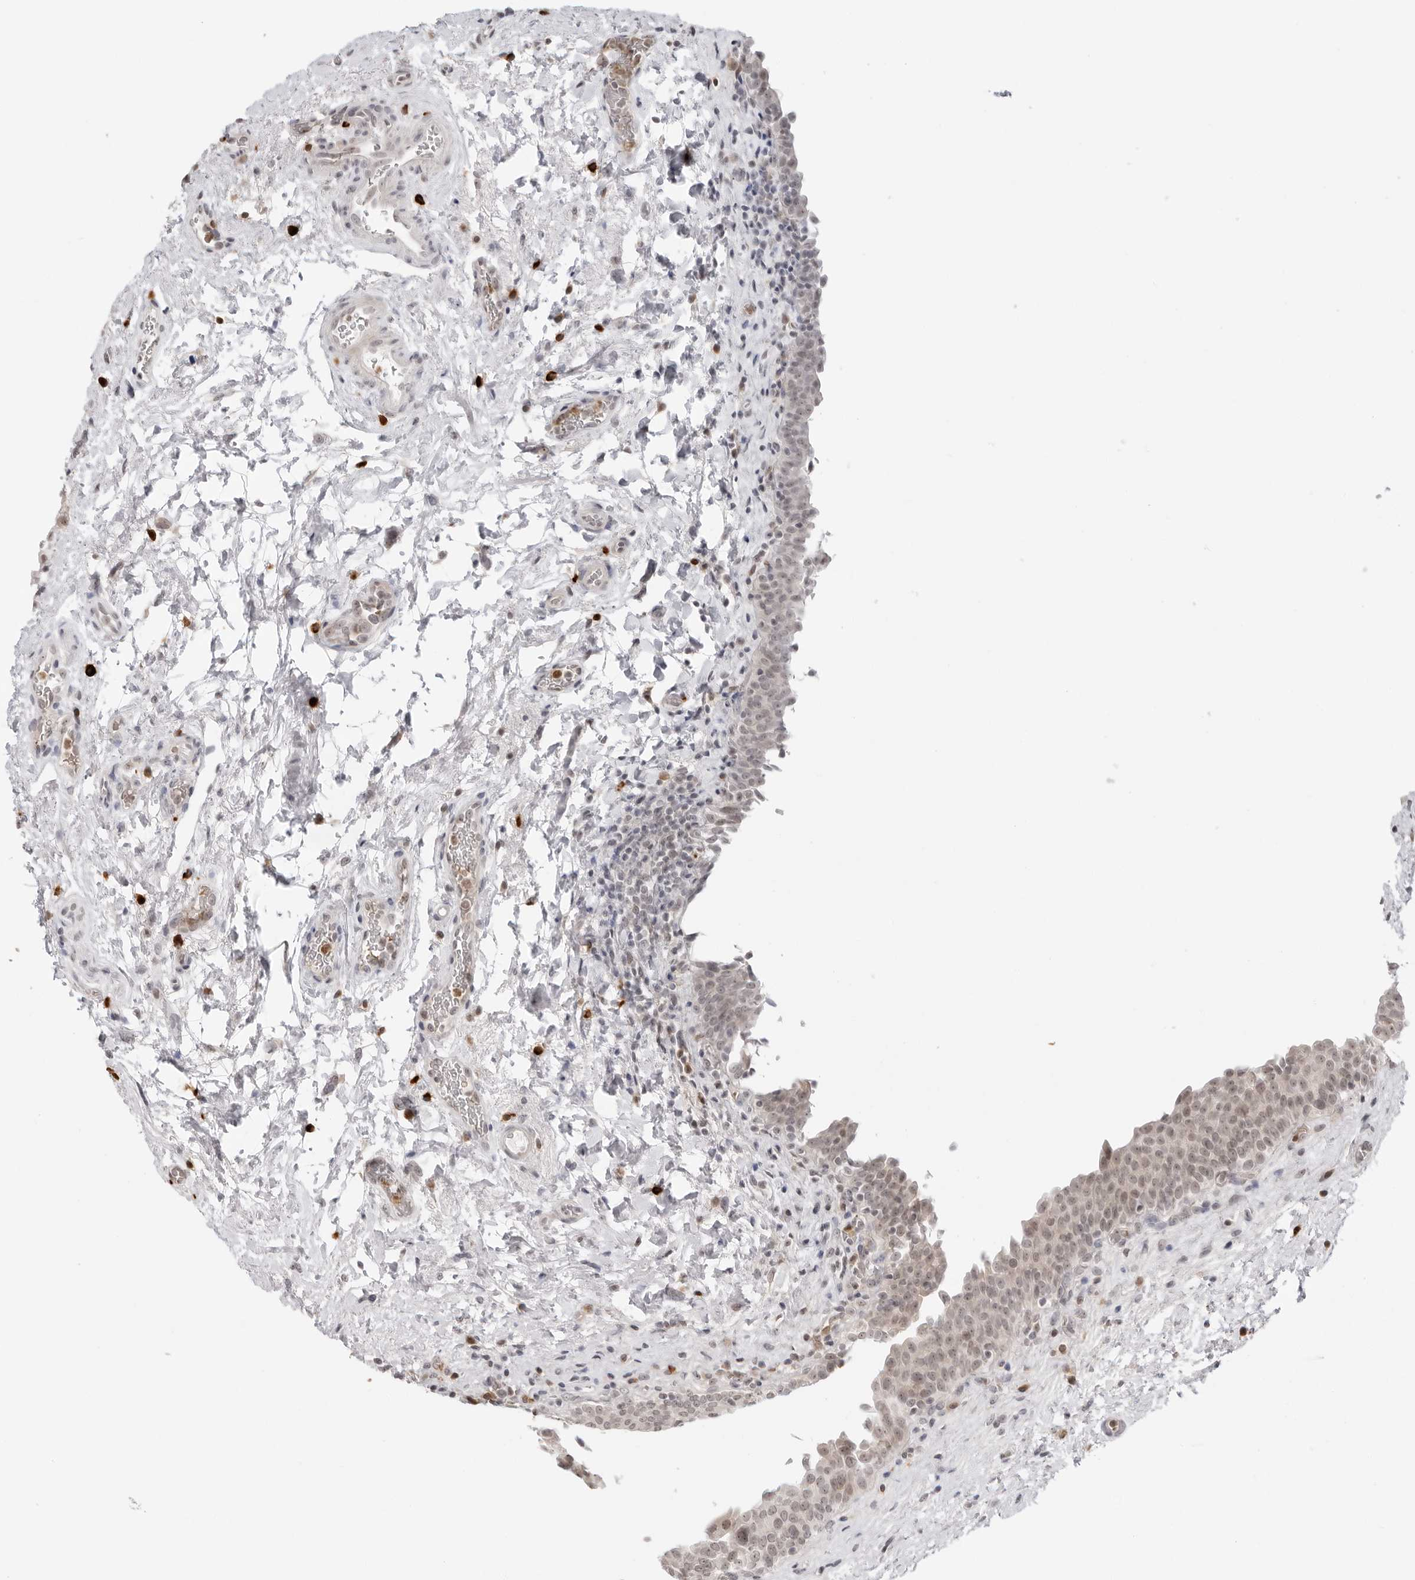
{"staining": {"intensity": "moderate", "quantity": ">75%", "location": "cytoplasmic/membranous,nuclear"}, "tissue": "urinary bladder", "cell_type": "Urothelial cells", "image_type": "normal", "snomed": [{"axis": "morphology", "description": "Normal tissue, NOS"}, {"axis": "topography", "description": "Urinary bladder"}], "caption": "An immunohistochemistry (IHC) histopathology image of normal tissue is shown. Protein staining in brown highlights moderate cytoplasmic/membranous,nuclear positivity in urinary bladder within urothelial cells. The staining was performed using DAB, with brown indicating positive protein expression. Nuclei are stained blue with hematoxylin.", "gene": "SUGCT", "patient": {"sex": "male", "age": 83}}